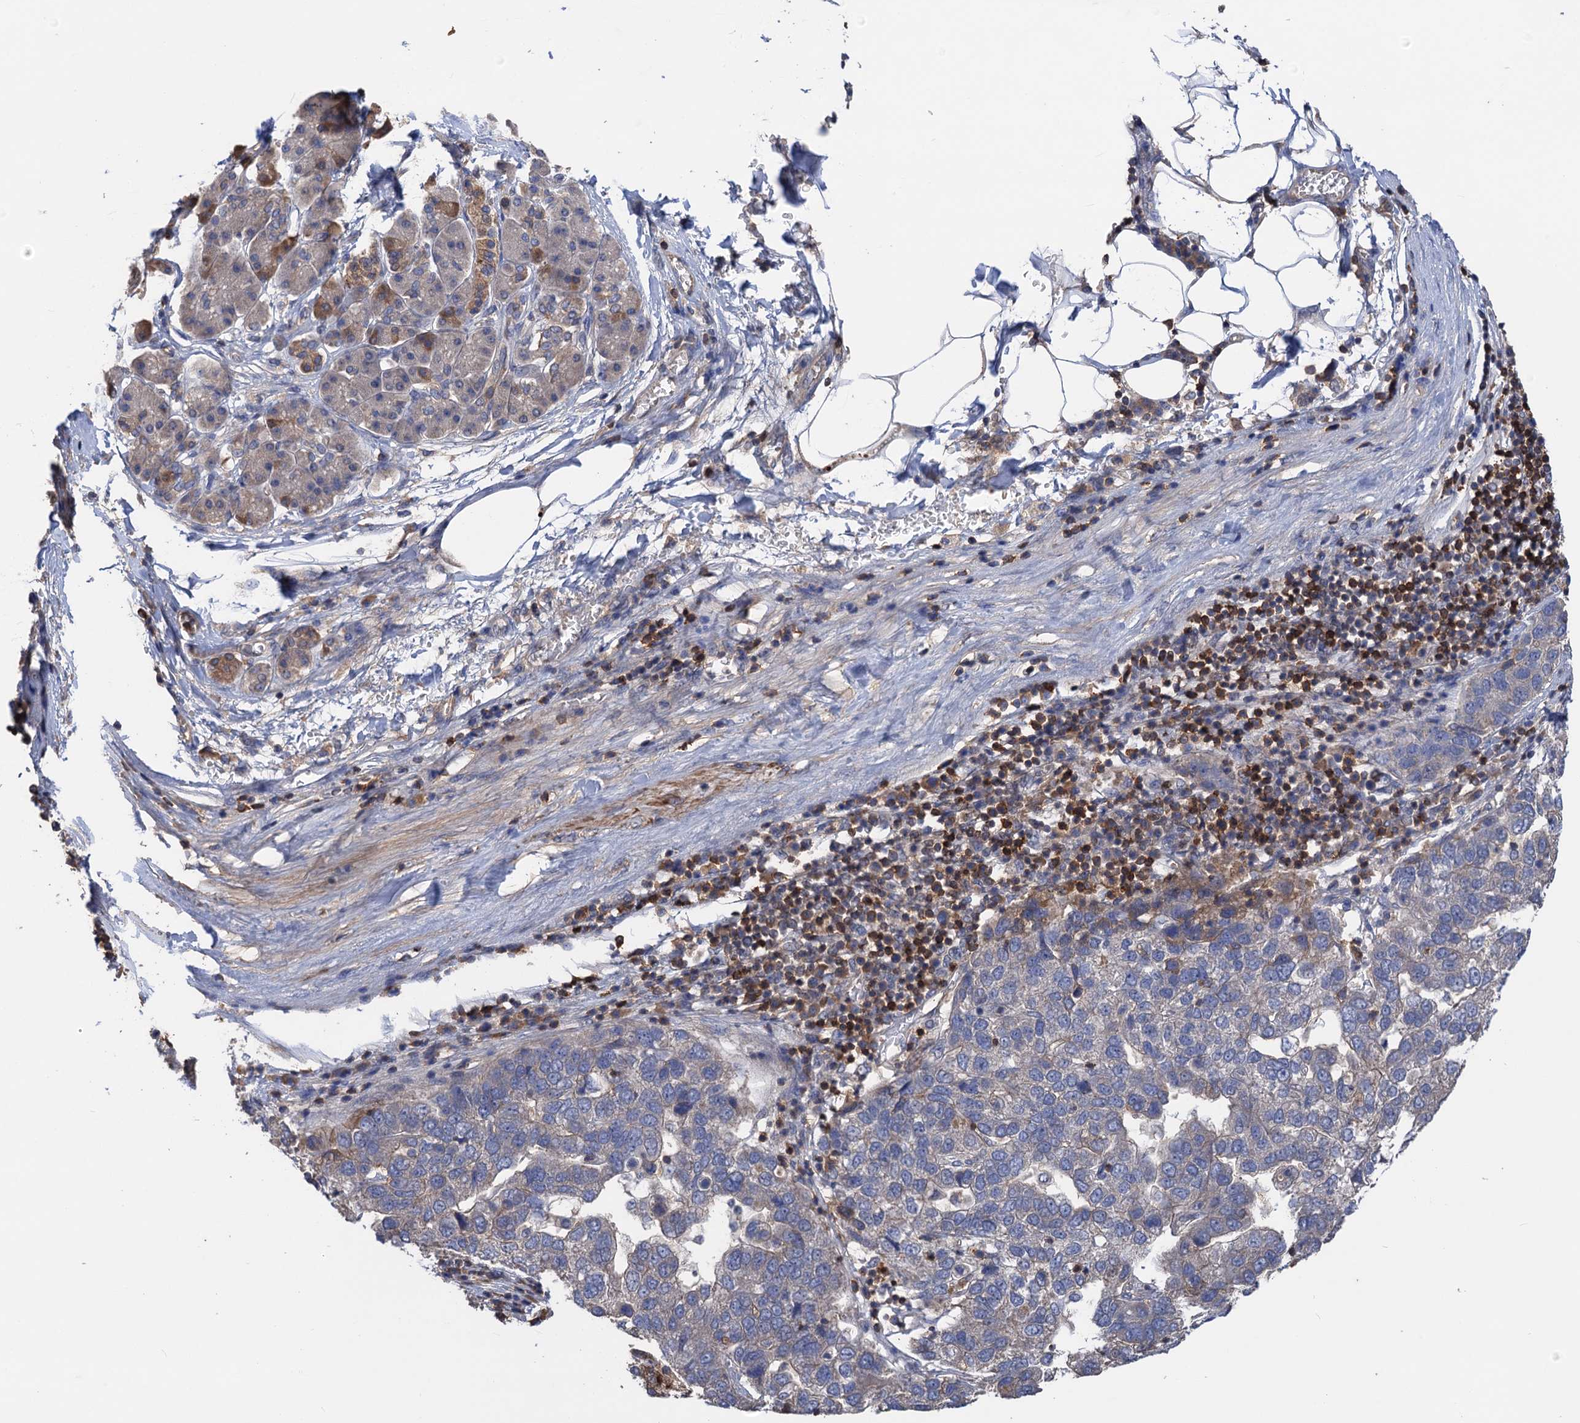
{"staining": {"intensity": "negative", "quantity": "none", "location": "none"}, "tissue": "pancreatic cancer", "cell_type": "Tumor cells", "image_type": "cancer", "snomed": [{"axis": "morphology", "description": "Adenocarcinoma, NOS"}, {"axis": "topography", "description": "Pancreas"}], "caption": "Tumor cells show no significant staining in pancreatic cancer. (DAB IHC with hematoxylin counter stain).", "gene": "DGKA", "patient": {"sex": "female", "age": 61}}